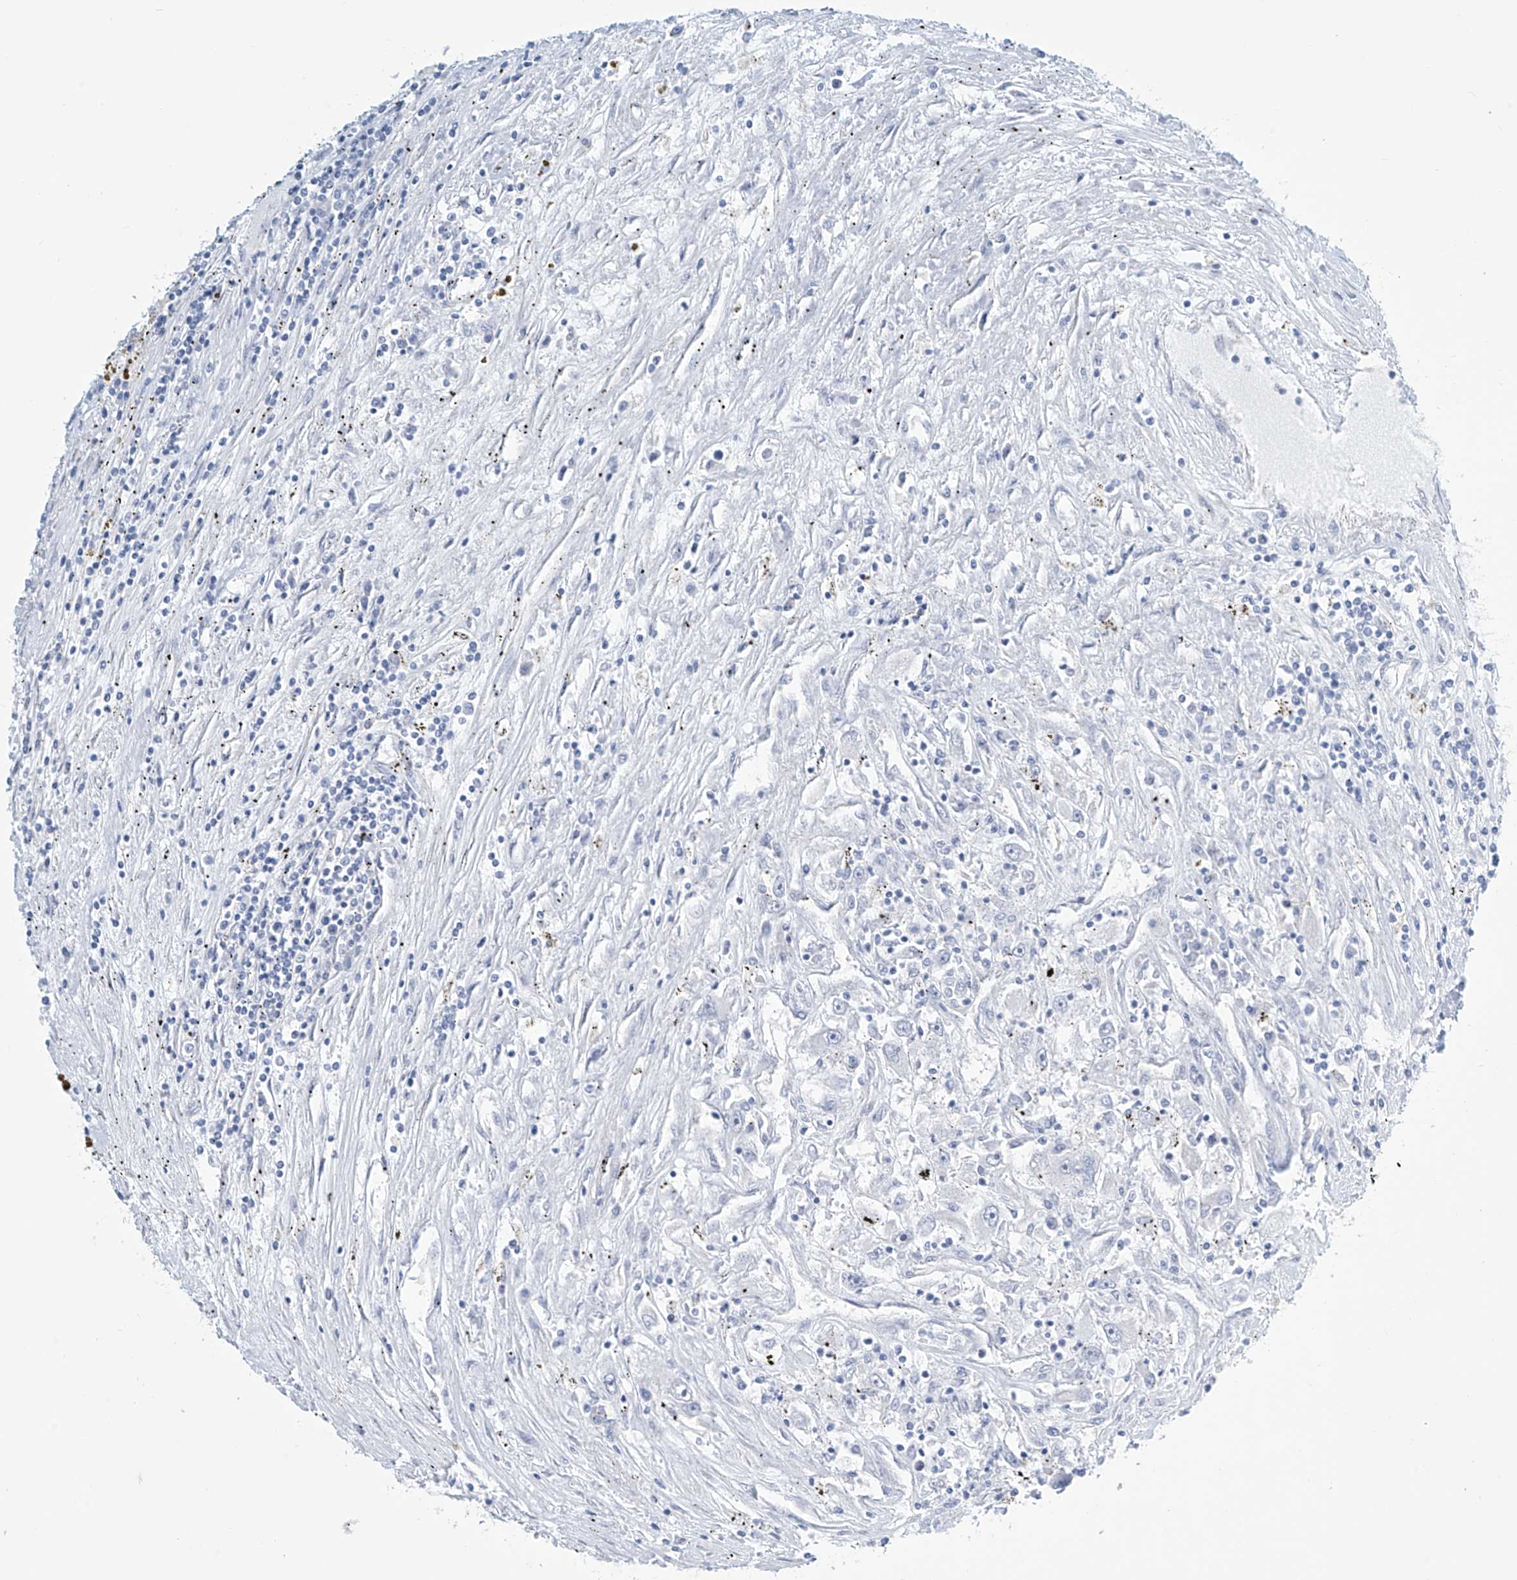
{"staining": {"intensity": "negative", "quantity": "none", "location": "none"}, "tissue": "renal cancer", "cell_type": "Tumor cells", "image_type": "cancer", "snomed": [{"axis": "morphology", "description": "Adenocarcinoma, NOS"}, {"axis": "topography", "description": "Kidney"}], "caption": "Tumor cells are negative for protein expression in human renal adenocarcinoma.", "gene": "SLC35A5", "patient": {"sex": "female", "age": 52}}